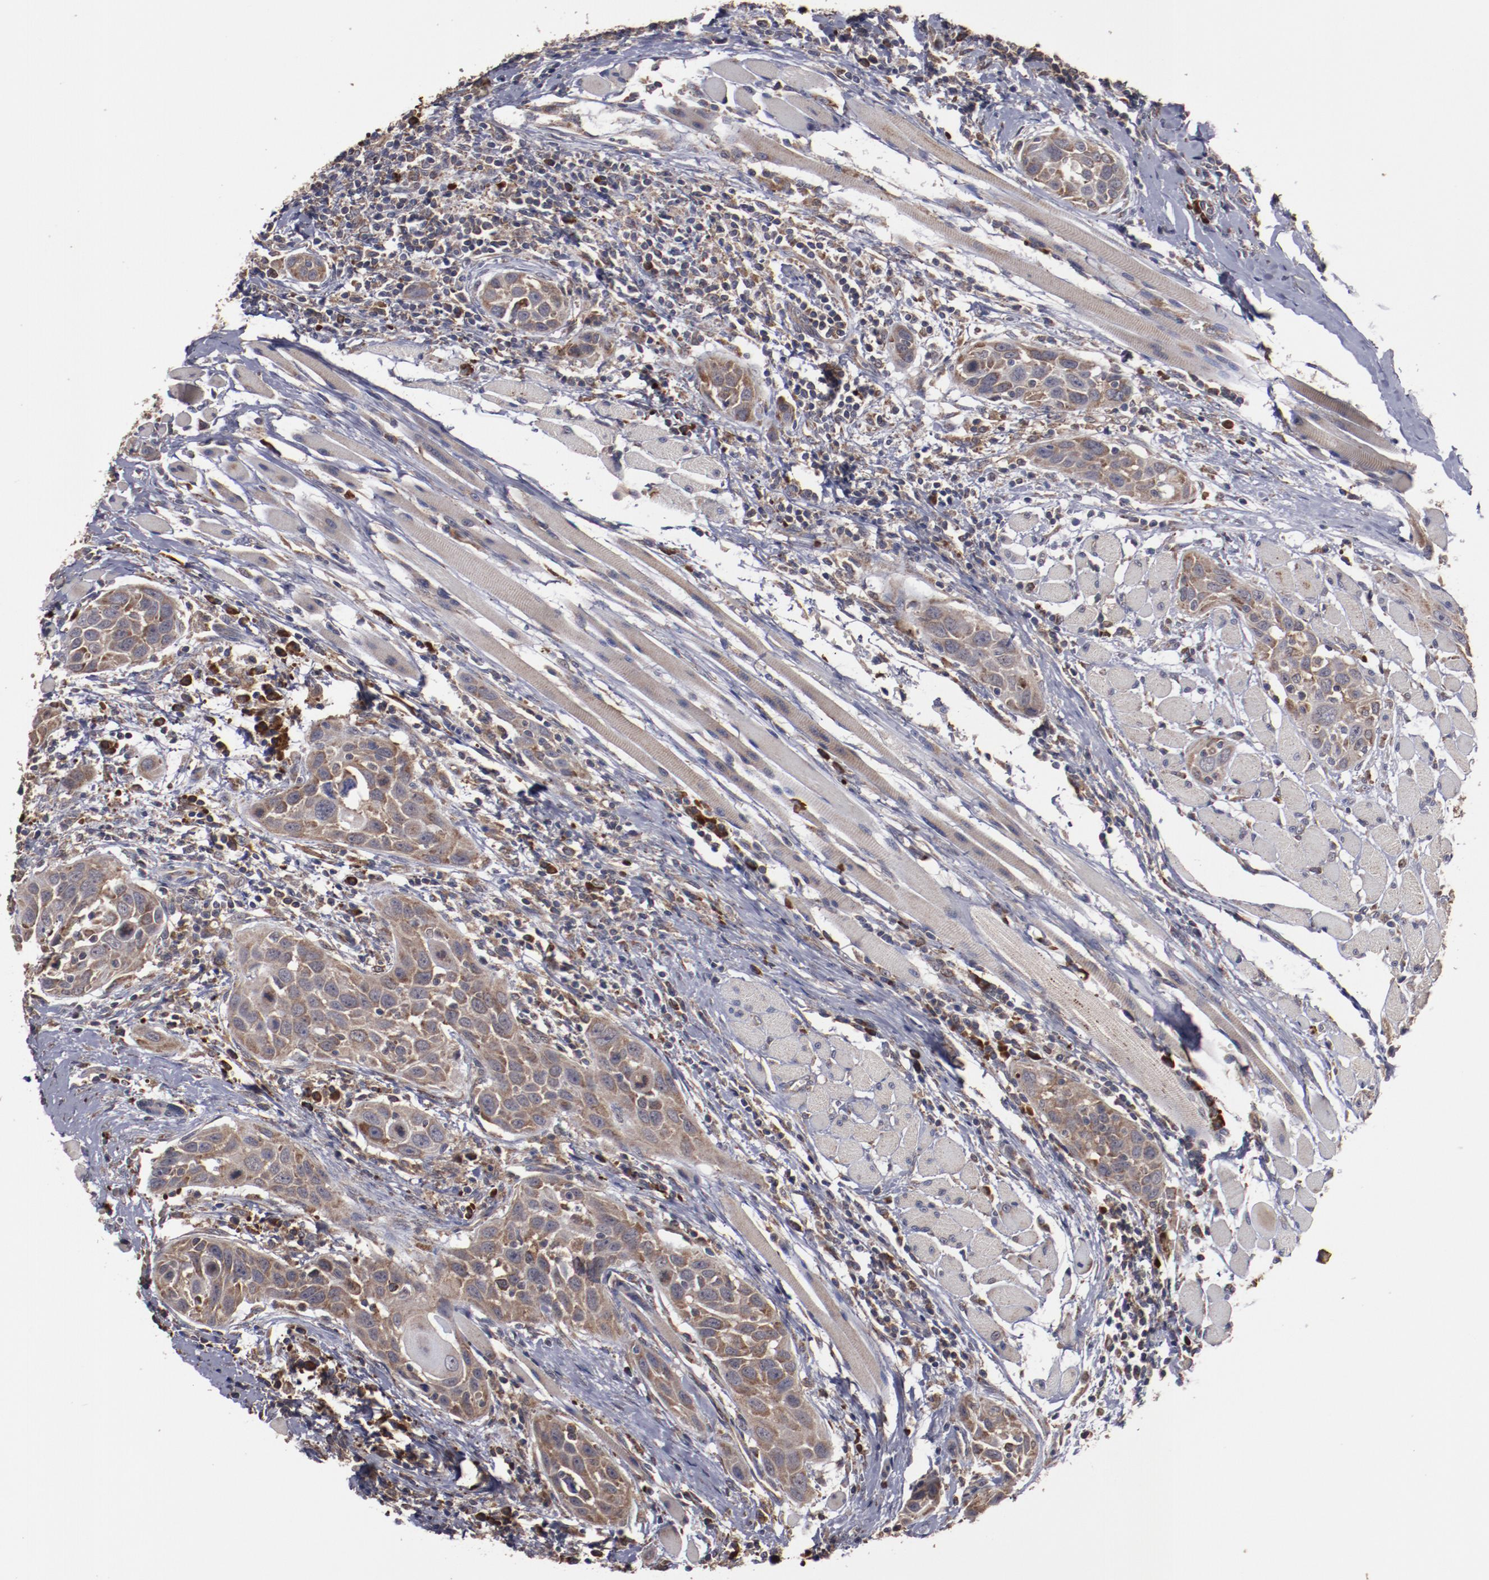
{"staining": {"intensity": "moderate", "quantity": ">75%", "location": "cytoplasmic/membranous"}, "tissue": "head and neck cancer", "cell_type": "Tumor cells", "image_type": "cancer", "snomed": [{"axis": "morphology", "description": "Squamous cell carcinoma, NOS"}, {"axis": "topography", "description": "Oral tissue"}, {"axis": "topography", "description": "Head-Neck"}], "caption": "Human squamous cell carcinoma (head and neck) stained for a protein (brown) shows moderate cytoplasmic/membranous positive positivity in approximately >75% of tumor cells.", "gene": "RPS4Y1", "patient": {"sex": "female", "age": 50}}